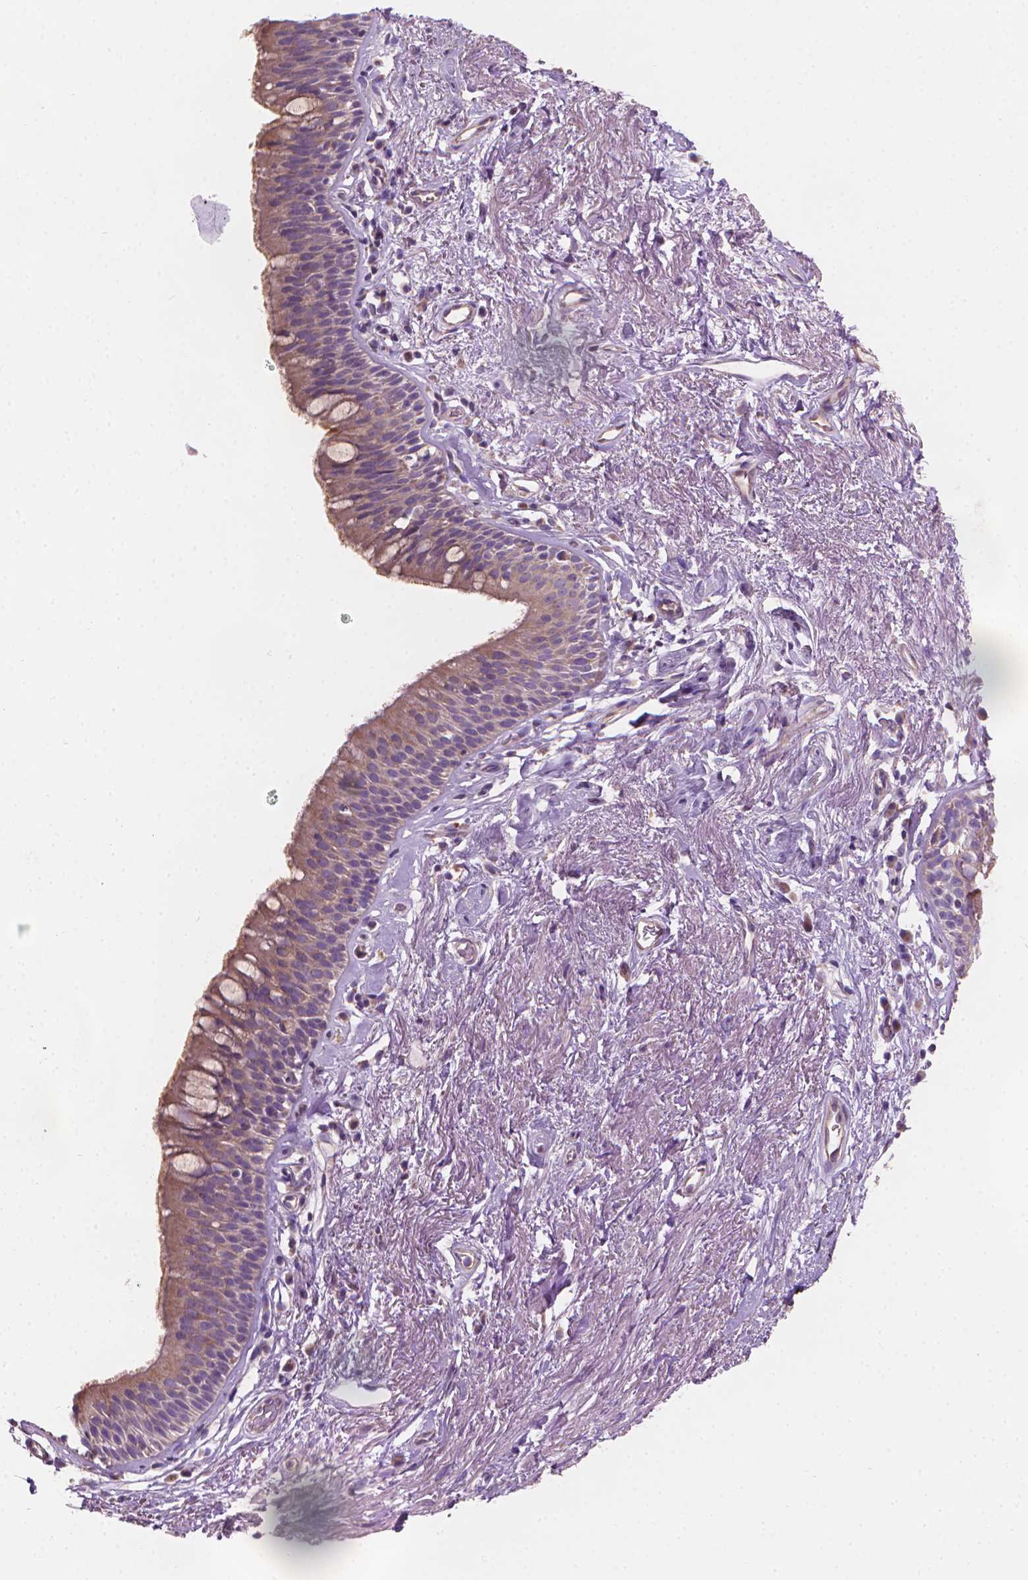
{"staining": {"intensity": "moderate", "quantity": "25%-75%", "location": "cytoplasmic/membranous"}, "tissue": "bronchus", "cell_type": "Respiratory epithelial cells", "image_type": "normal", "snomed": [{"axis": "morphology", "description": "Normal tissue, NOS"}, {"axis": "topography", "description": "Cartilage tissue"}, {"axis": "topography", "description": "Bronchus"}], "caption": "A brown stain shows moderate cytoplasmic/membranous positivity of a protein in respiratory epithelial cells of normal human bronchus. (Stains: DAB (3,3'-diaminobenzidine) in brown, nuclei in blue, Microscopy: brightfield microscopy at high magnification).", "gene": "TTC29", "patient": {"sex": "male", "age": 58}}